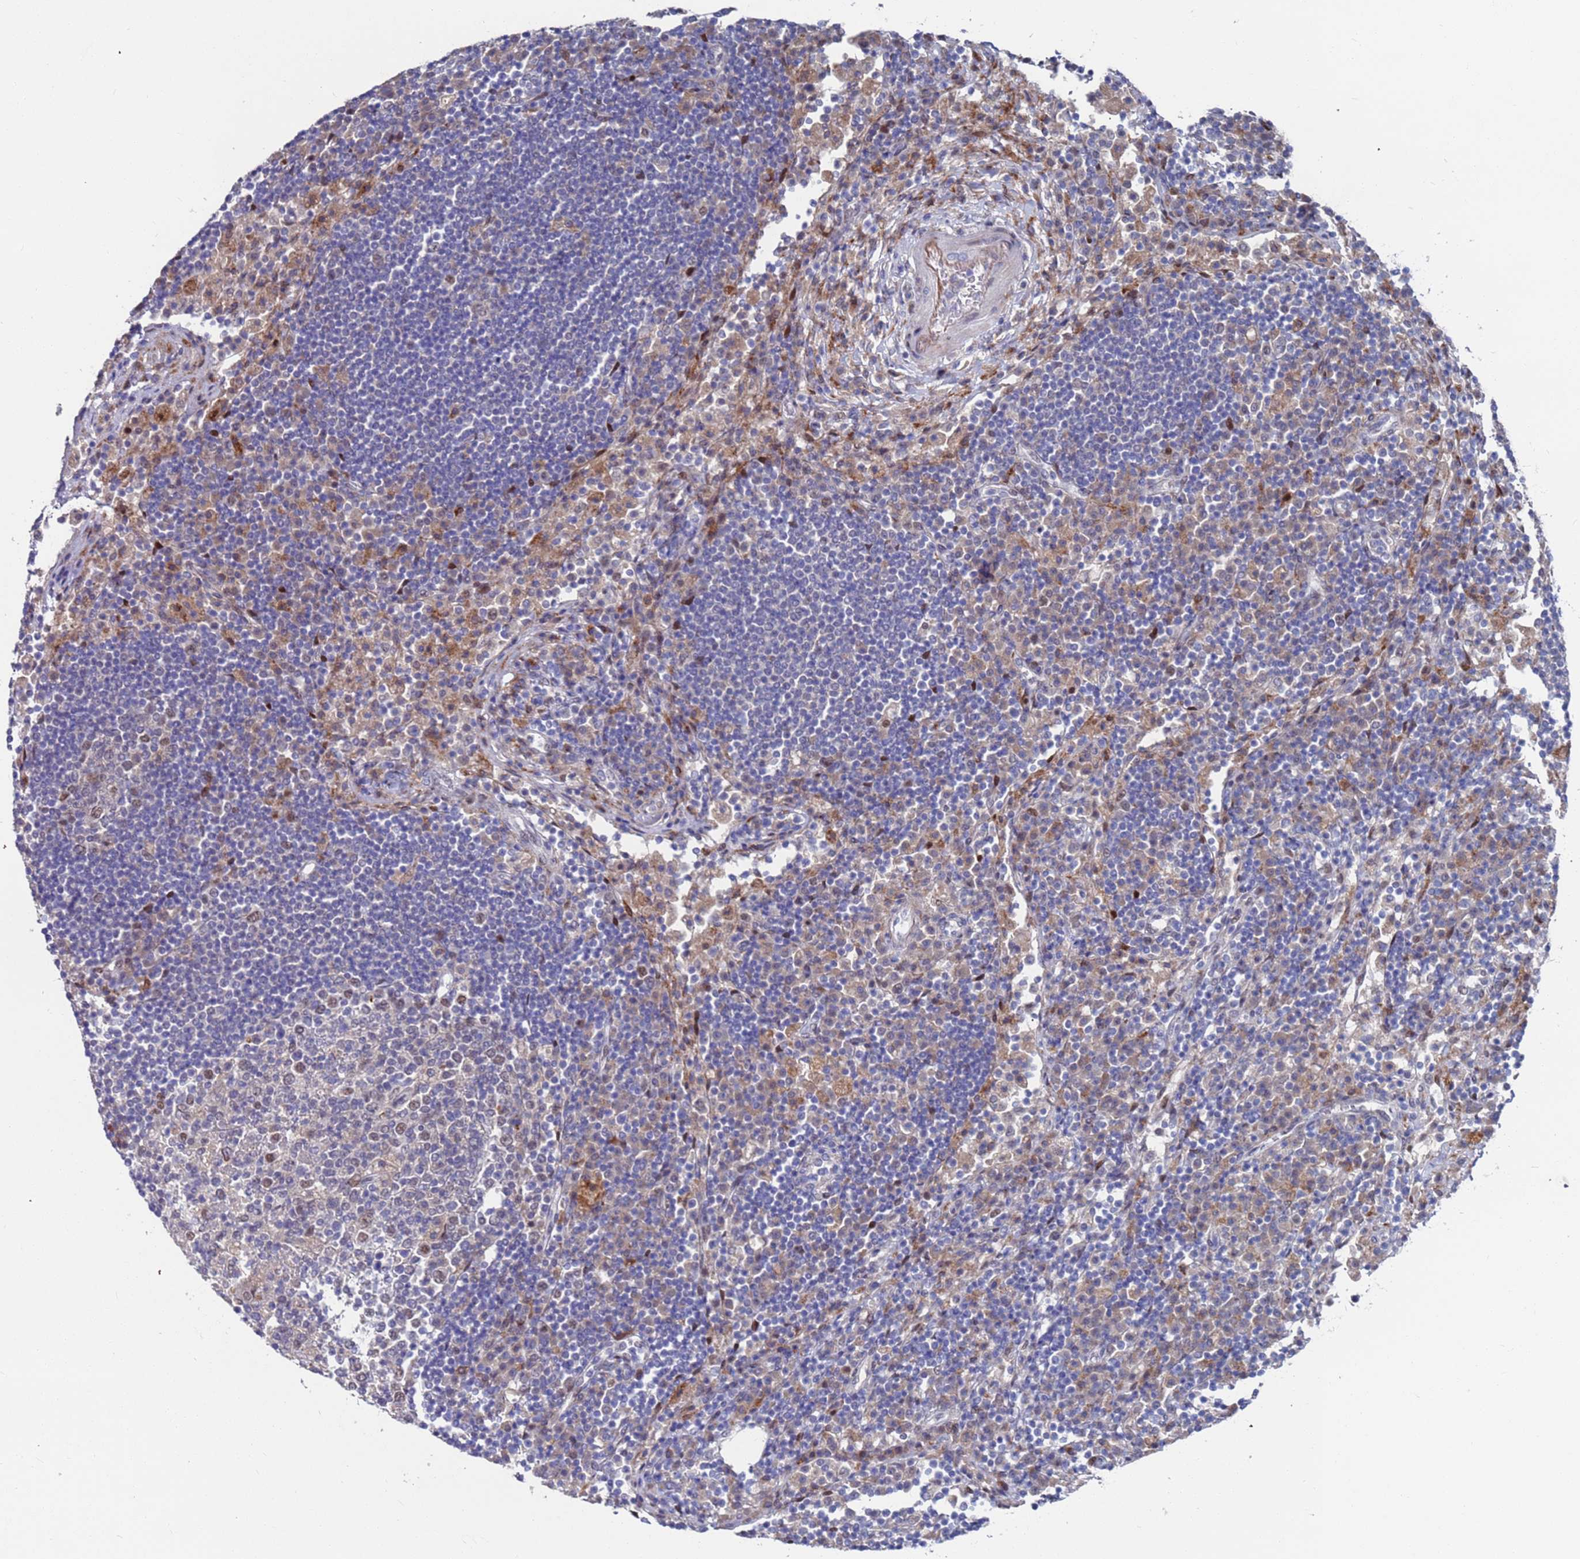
{"staining": {"intensity": "weak", "quantity": "25%-75%", "location": "nuclear"}, "tissue": "lymph node", "cell_type": "Germinal center cells", "image_type": "normal", "snomed": [{"axis": "morphology", "description": "Normal tissue, NOS"}, {"axis": "topography", "description": "Lymph node"}], "caption": "Weak nuclear staining is appreciated in about 25%-75% of germinal center cells in benign lymph node. The staining was performed using DAB, with brown indicating positive protein expression. Nuclei are stained blue with hematoxylin.", "gene": "FBXO27", "patient": {"sex": "female", "age": 53}}